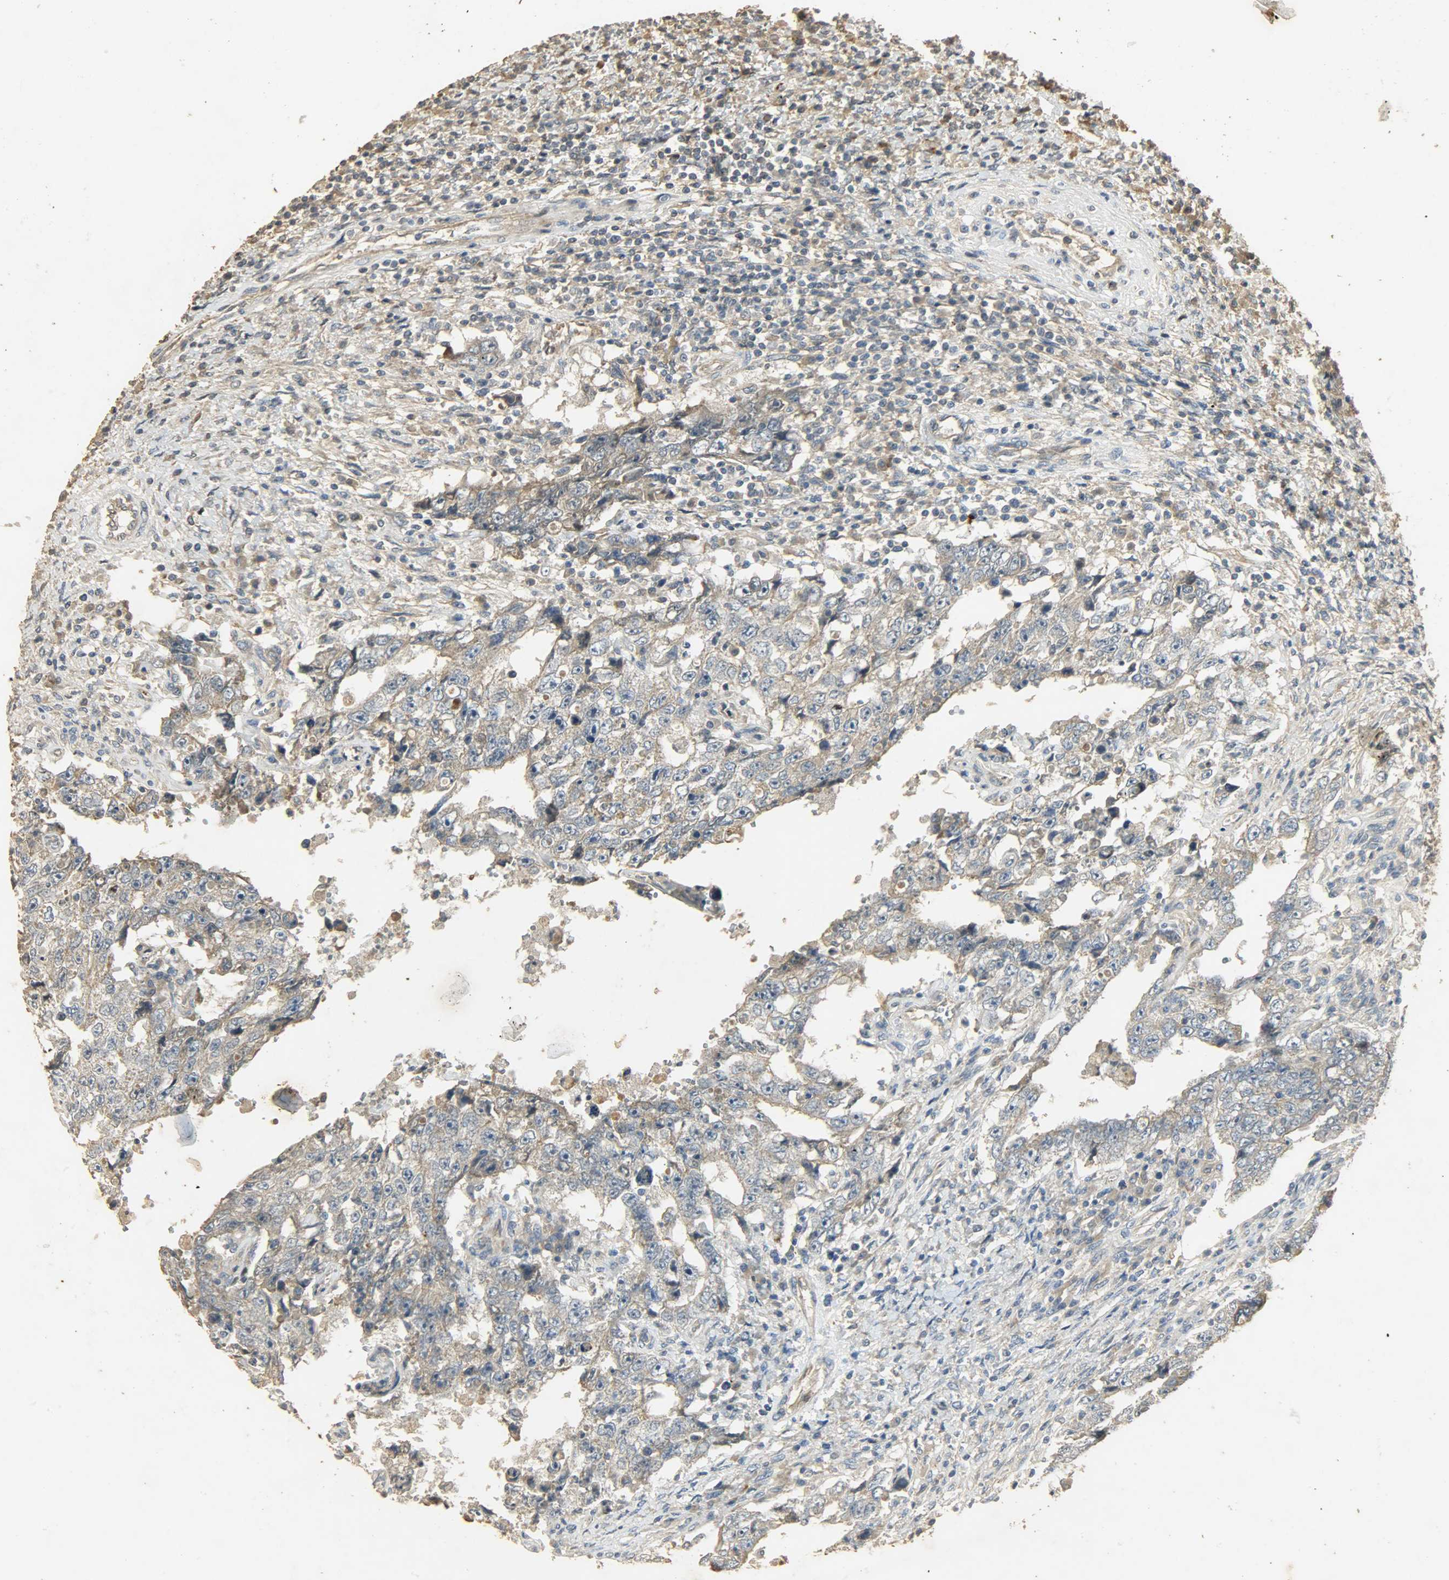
{"staining": {"intensity": "weak", "quantity": ">75%", "location": "cytoplasmic/membranous"}, "tissue": "testis cancer", "cell_type": "Tumor cells", "image_type": "cancer", "snomed": [{"axis": "morphology", "description": "Carcinoma, Embryonal, NOS"}, {"axis": "topography", "description": "Testis"}], "caption": "Embryonal carcinoma (testis) stained with a protein marker exhibits weak staining in tumor cells.", "gene": "ATP2B1", "patient": {"sex": "male", "age": 26}}